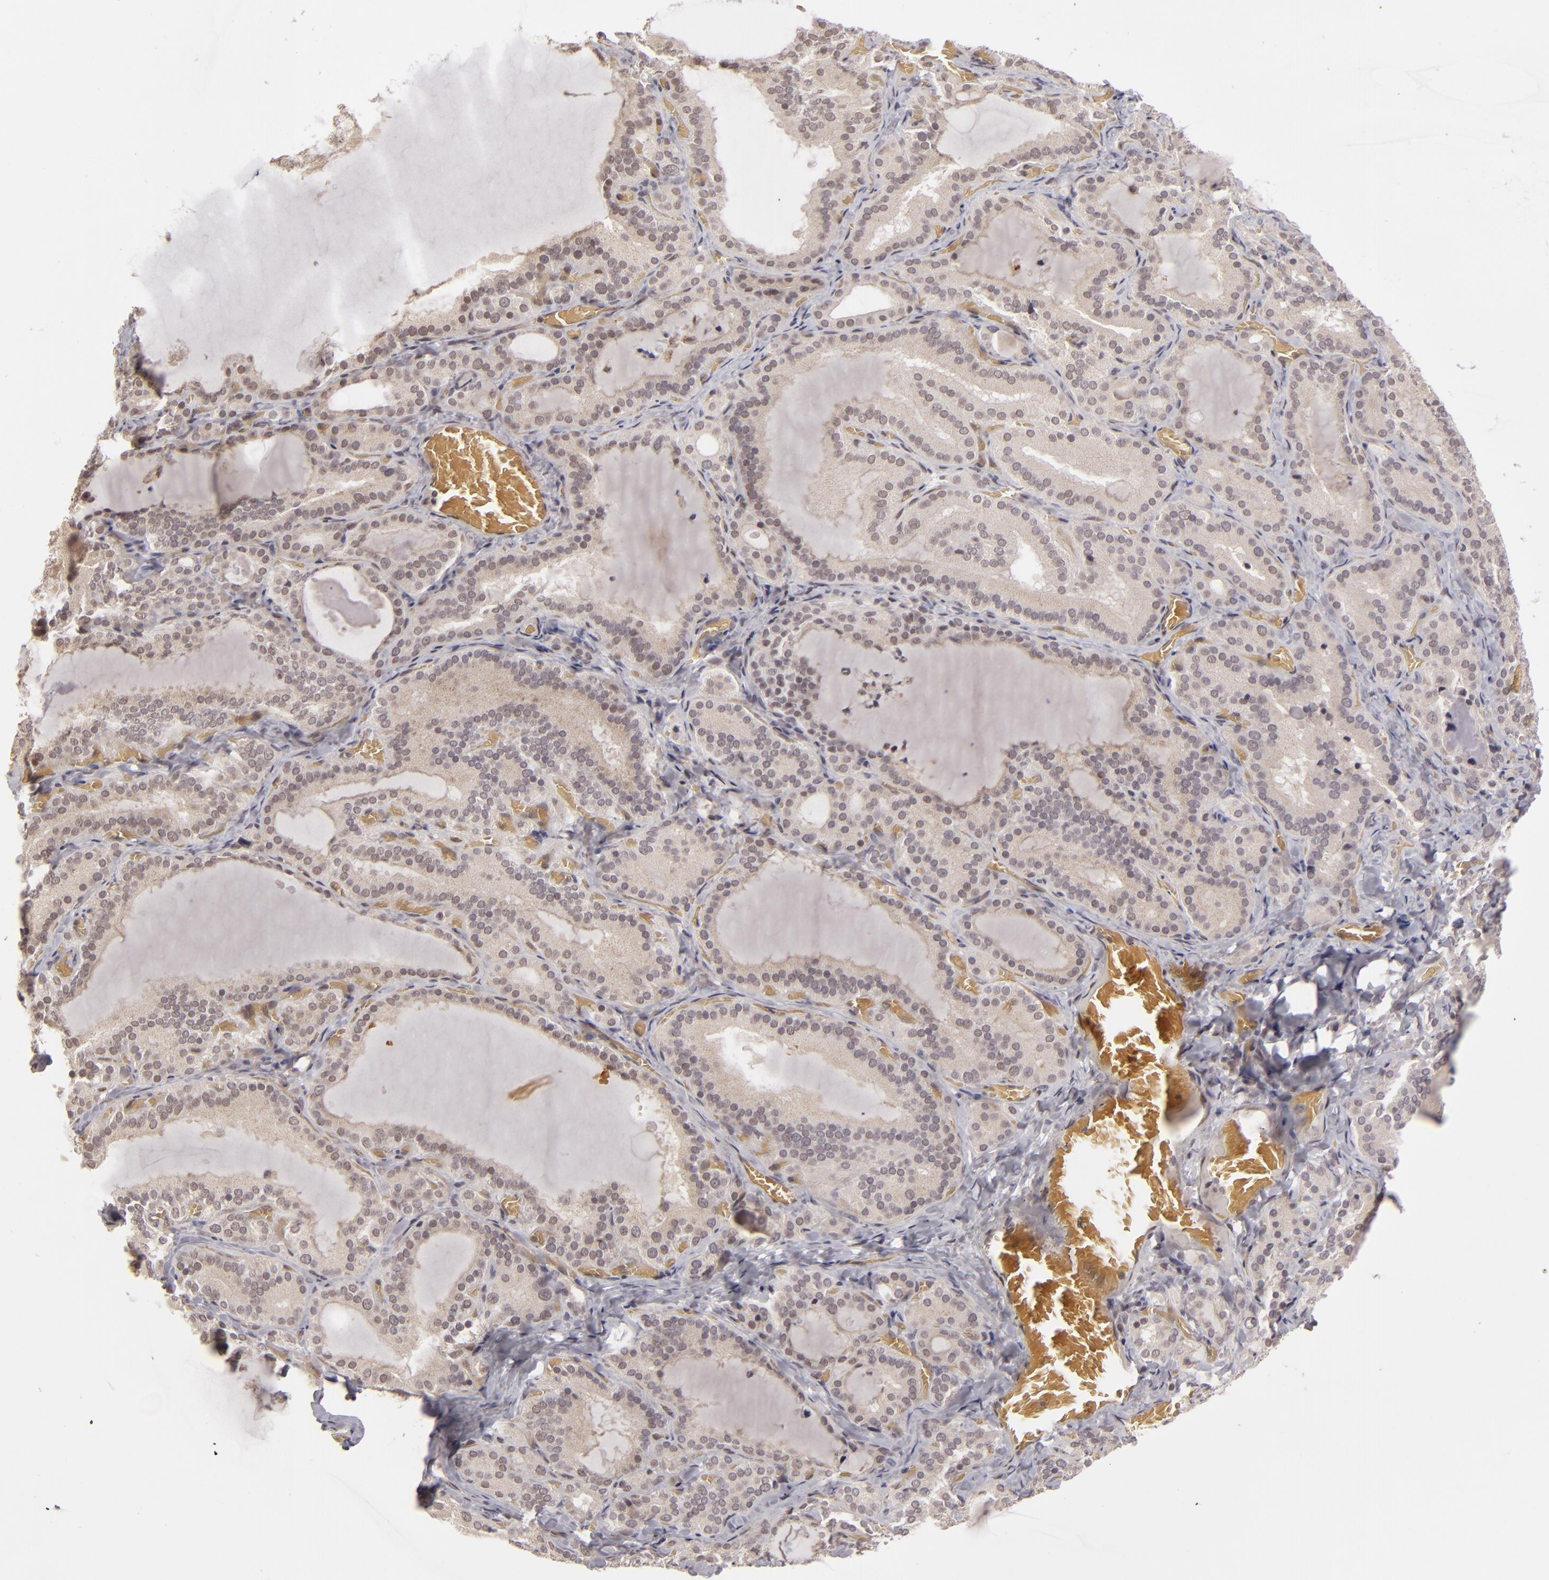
{"staining": {"intensity": "weak", "quantity": "25%-75%", "location": "cytoplasmic/membranous"}, "tissue": "thyroid gland", "cell_type": "Glandular cells", "image_type": "normal", "snomed": [{"axis": "morphology", "description": "Normal tissue, NOS"}, {"axis": "topography", "description": "Thyroid gland"}], "caption": "The image demonstrates a brown stain indicating the presence of a protein in the cytoplasmic/membranous of glandular cells in thyroid gland. (IHC, brightfield microscopy, high magnification).", "gene": "DFFA", "patient": {"sex": "female", "age": 33}}